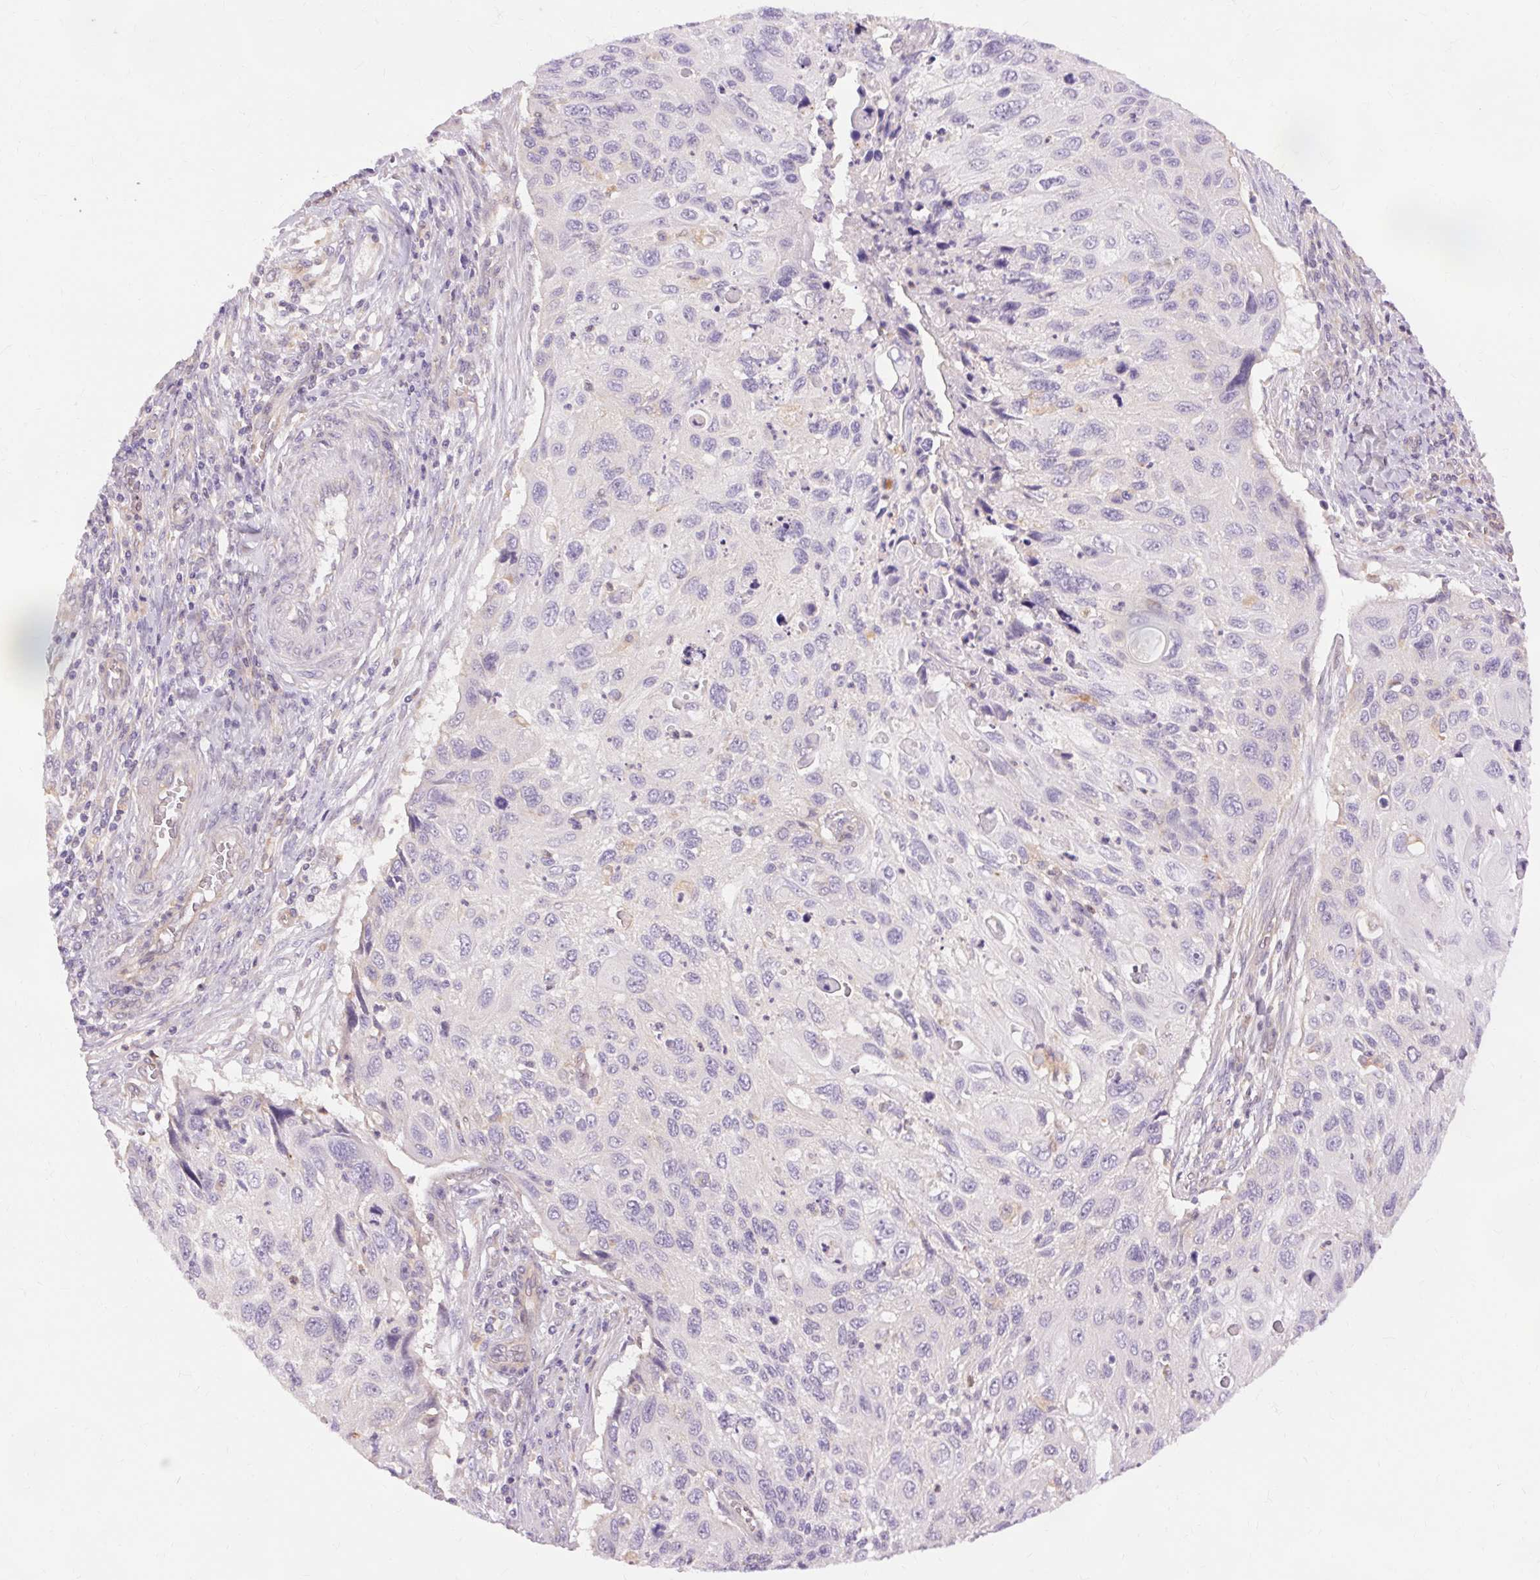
{"staining": {"intensity": "negative", "quantity": "none", "location": "none"}, "tissue": "cervical cancer", "cell_type": "Tumor cells", "image_type": "cancer", "snomed": [{"axis": "morphology", "description": "Squamous cell carcinoma, NOS"}, {"axis": "topography", "description": "Cervix"}], "caption": "Image shows no protein positivity in tumor cells of cervical cancer tissue. (Brightfield microscopy of DAB (3,3'-diaminobenzidine) immunohistochemistry at high magnification).", "gene": "TM6SF1", "patient": {"sex": "female", "age": 70}}